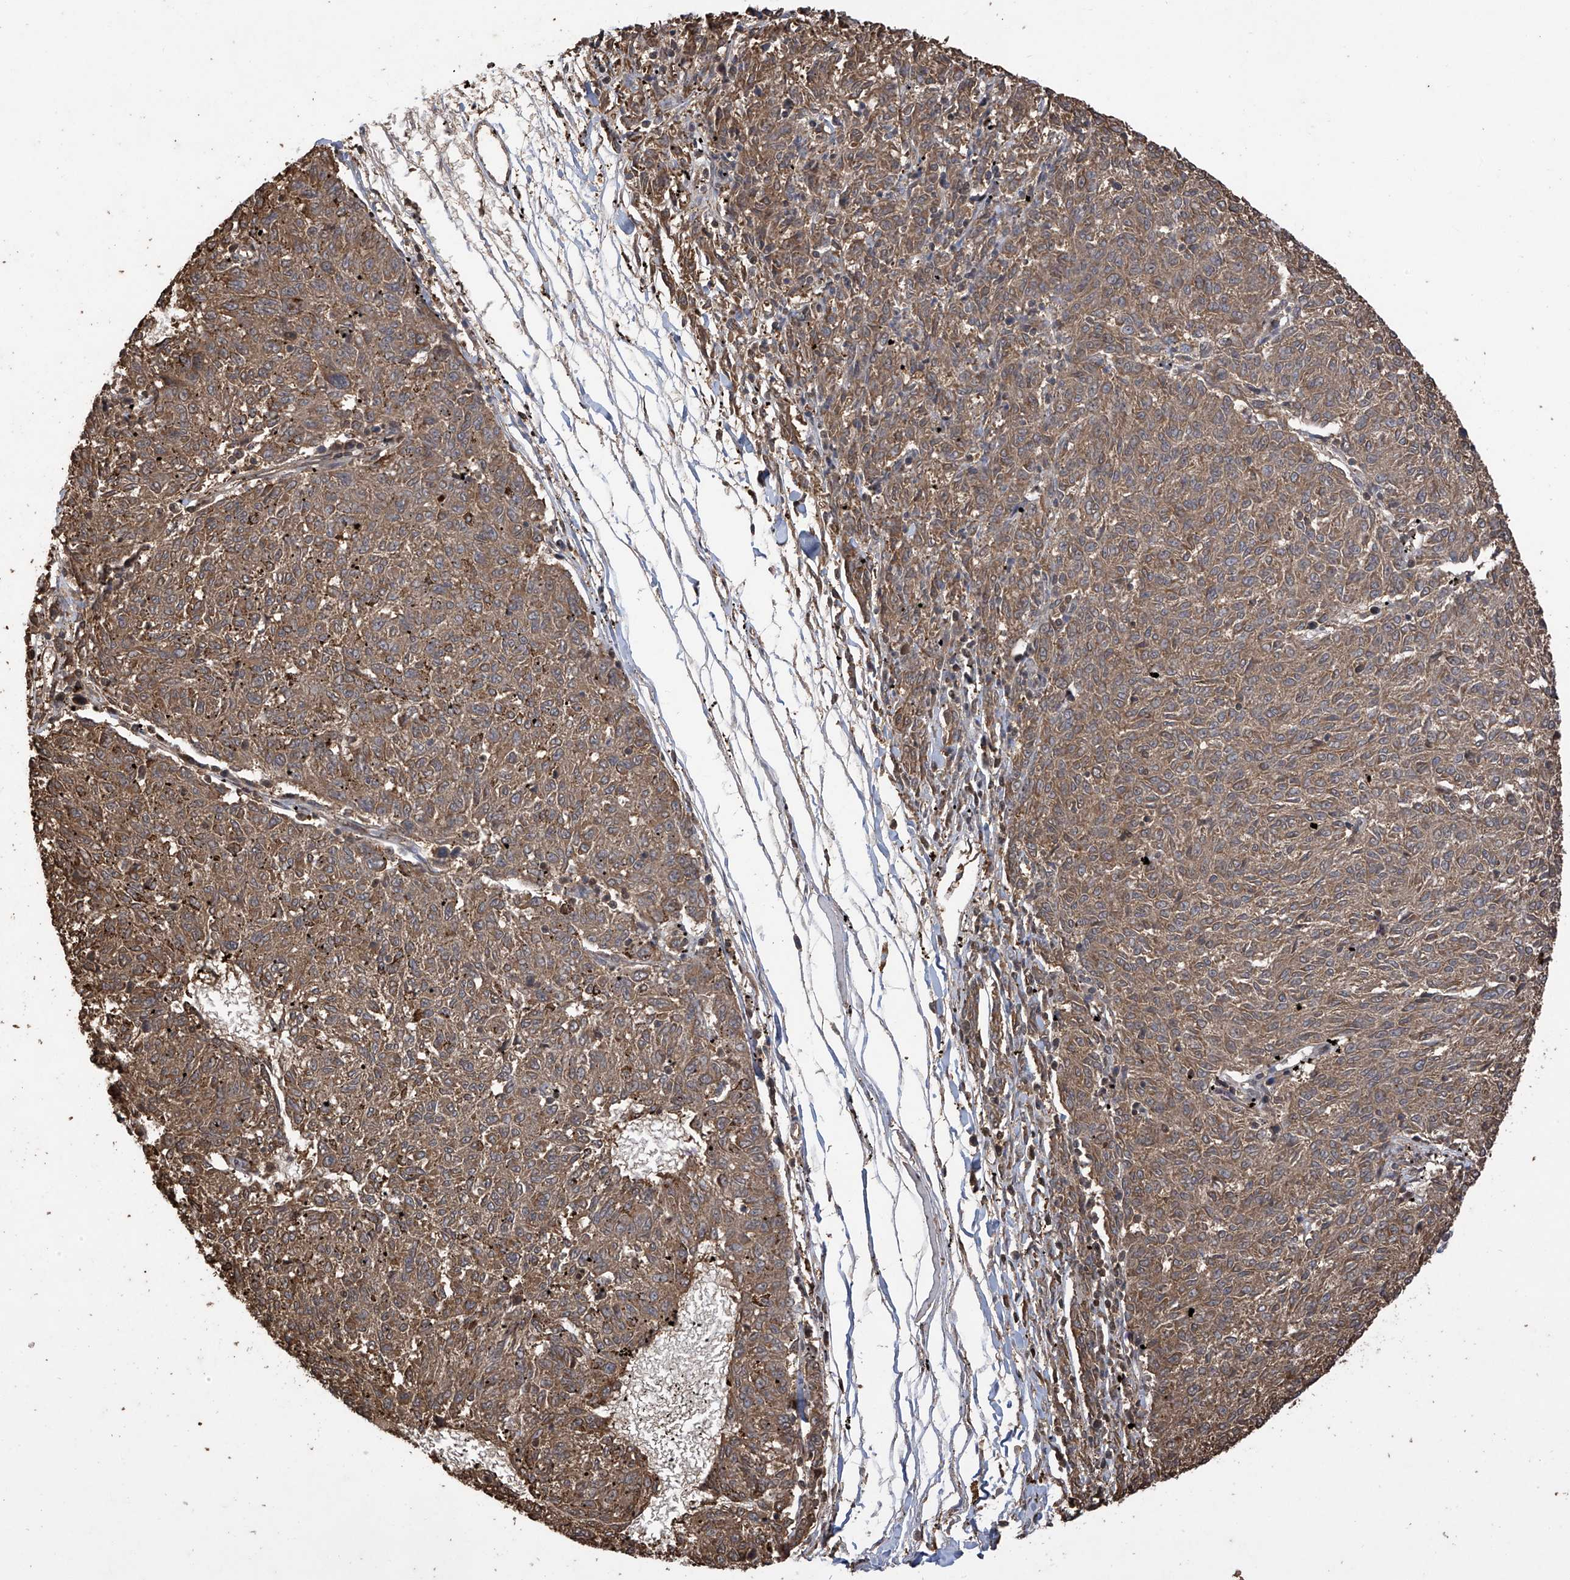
{"staining": {"intensity": "moderate", "quantity": ">75%", "location": "cytoplasmic/membranous"}, "tissue": "melanoma", "cell_type": "Tumor cells", "image_type": "cancer", "snomed": [{"axis": "morphology", "description": "Malignant melanoma, NOS"}, {"axis": "topography", "description": "Skin"}], "caption": "A photomicrograph of human malignant melanoma stained for a protein exhibits moderate cytoplasmic/membranous brown staining in tumor cells.", "gene": "PNPT1", "patient": {"sex": "female", "age": 72}}